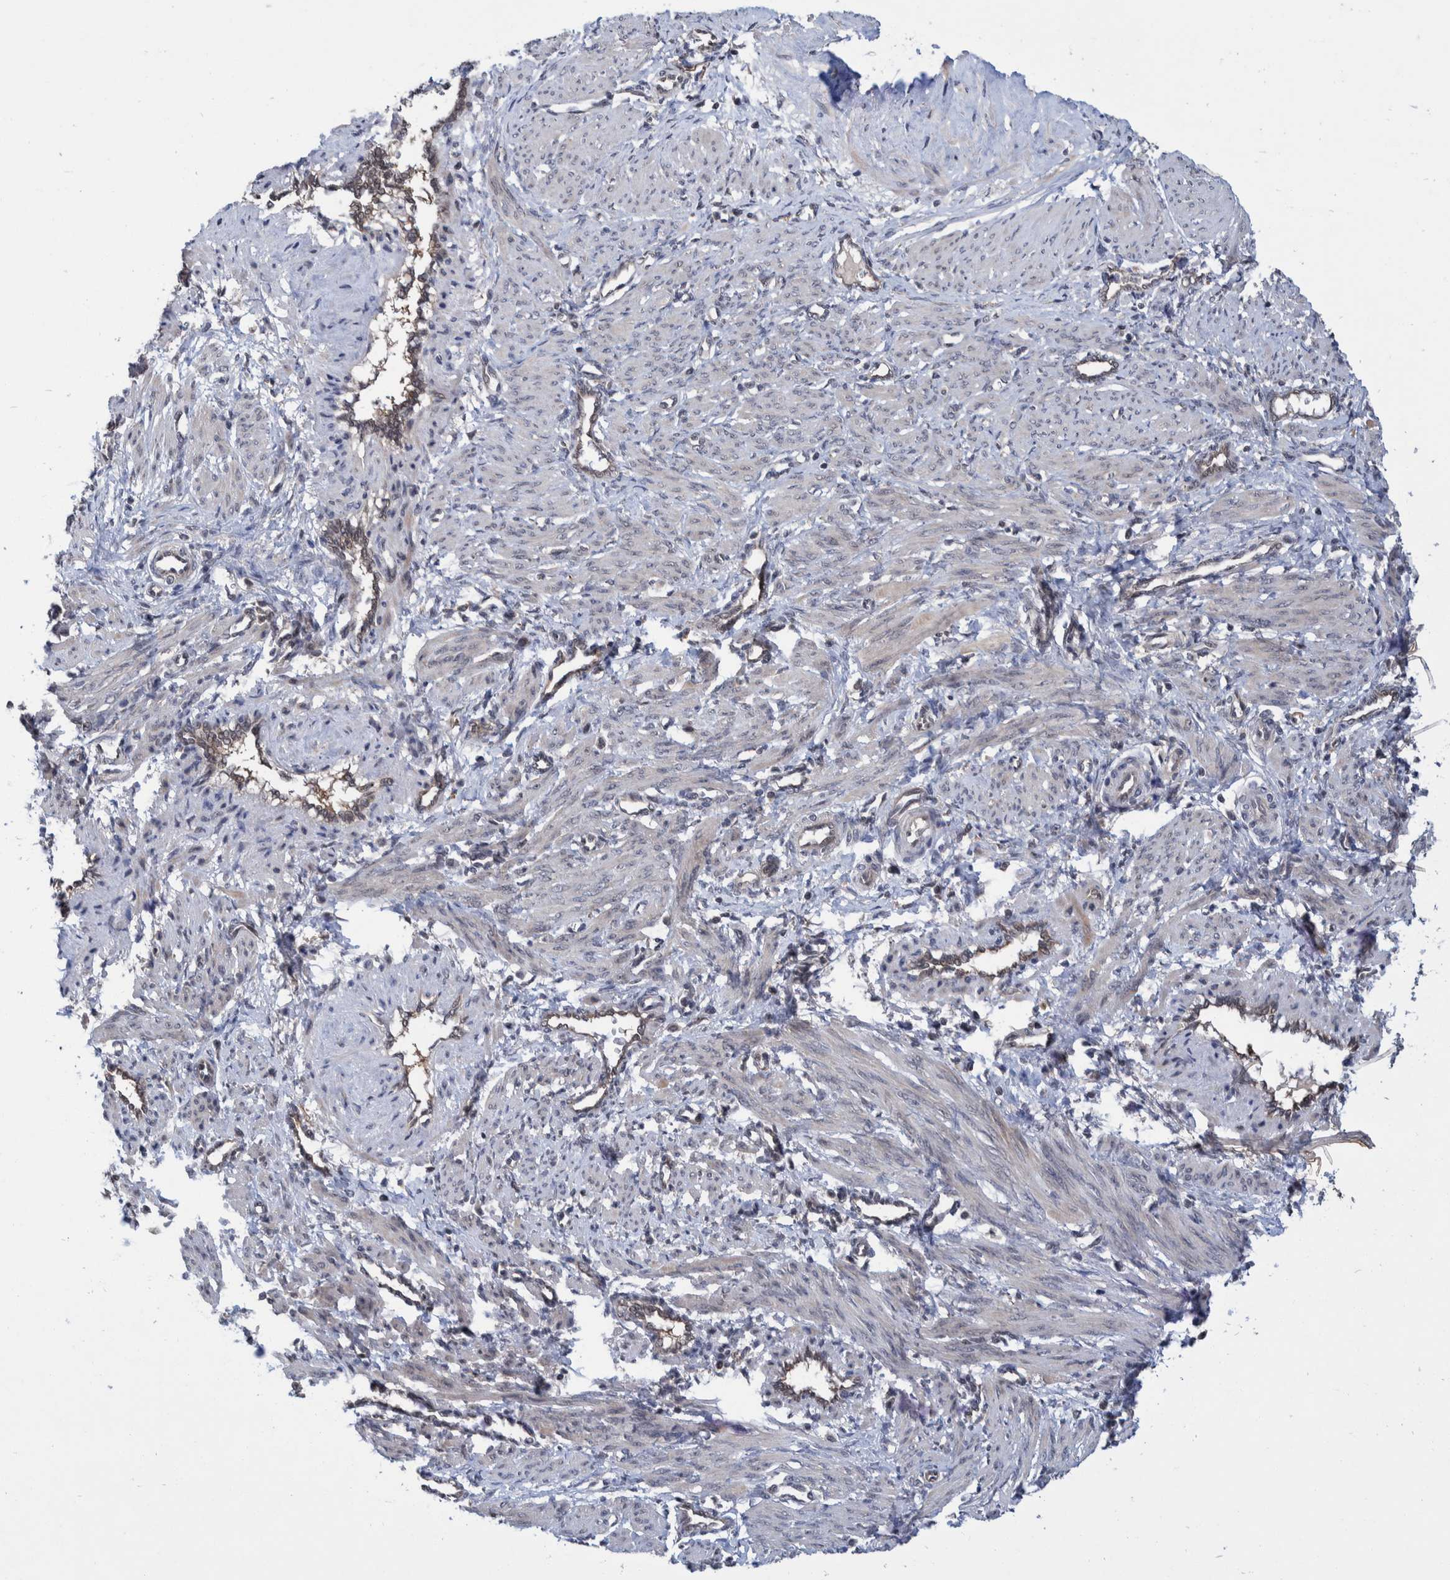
{"staining": {"intensity": "negative", "quantity": "none", "location": "none"}, "tissue": "smooth muscle", "cell_type": "Smooth muscle cells", "image_type": "normal", "snomed": [{"axis": "morphology", "description": "Normal tissue, NOS"}, {"axis": "topography", "description": "Endometrium"}], "caption": "Photomicrograph shows no significant protein expression in smooth muscle cells of unremarkable smooth muscle. The staining is performed using DAB brown chromogen with nuclei counter-stained in using hematoxylin.", "gene": "PLPBP", "patient": {"sex": "female", "age": 33}}